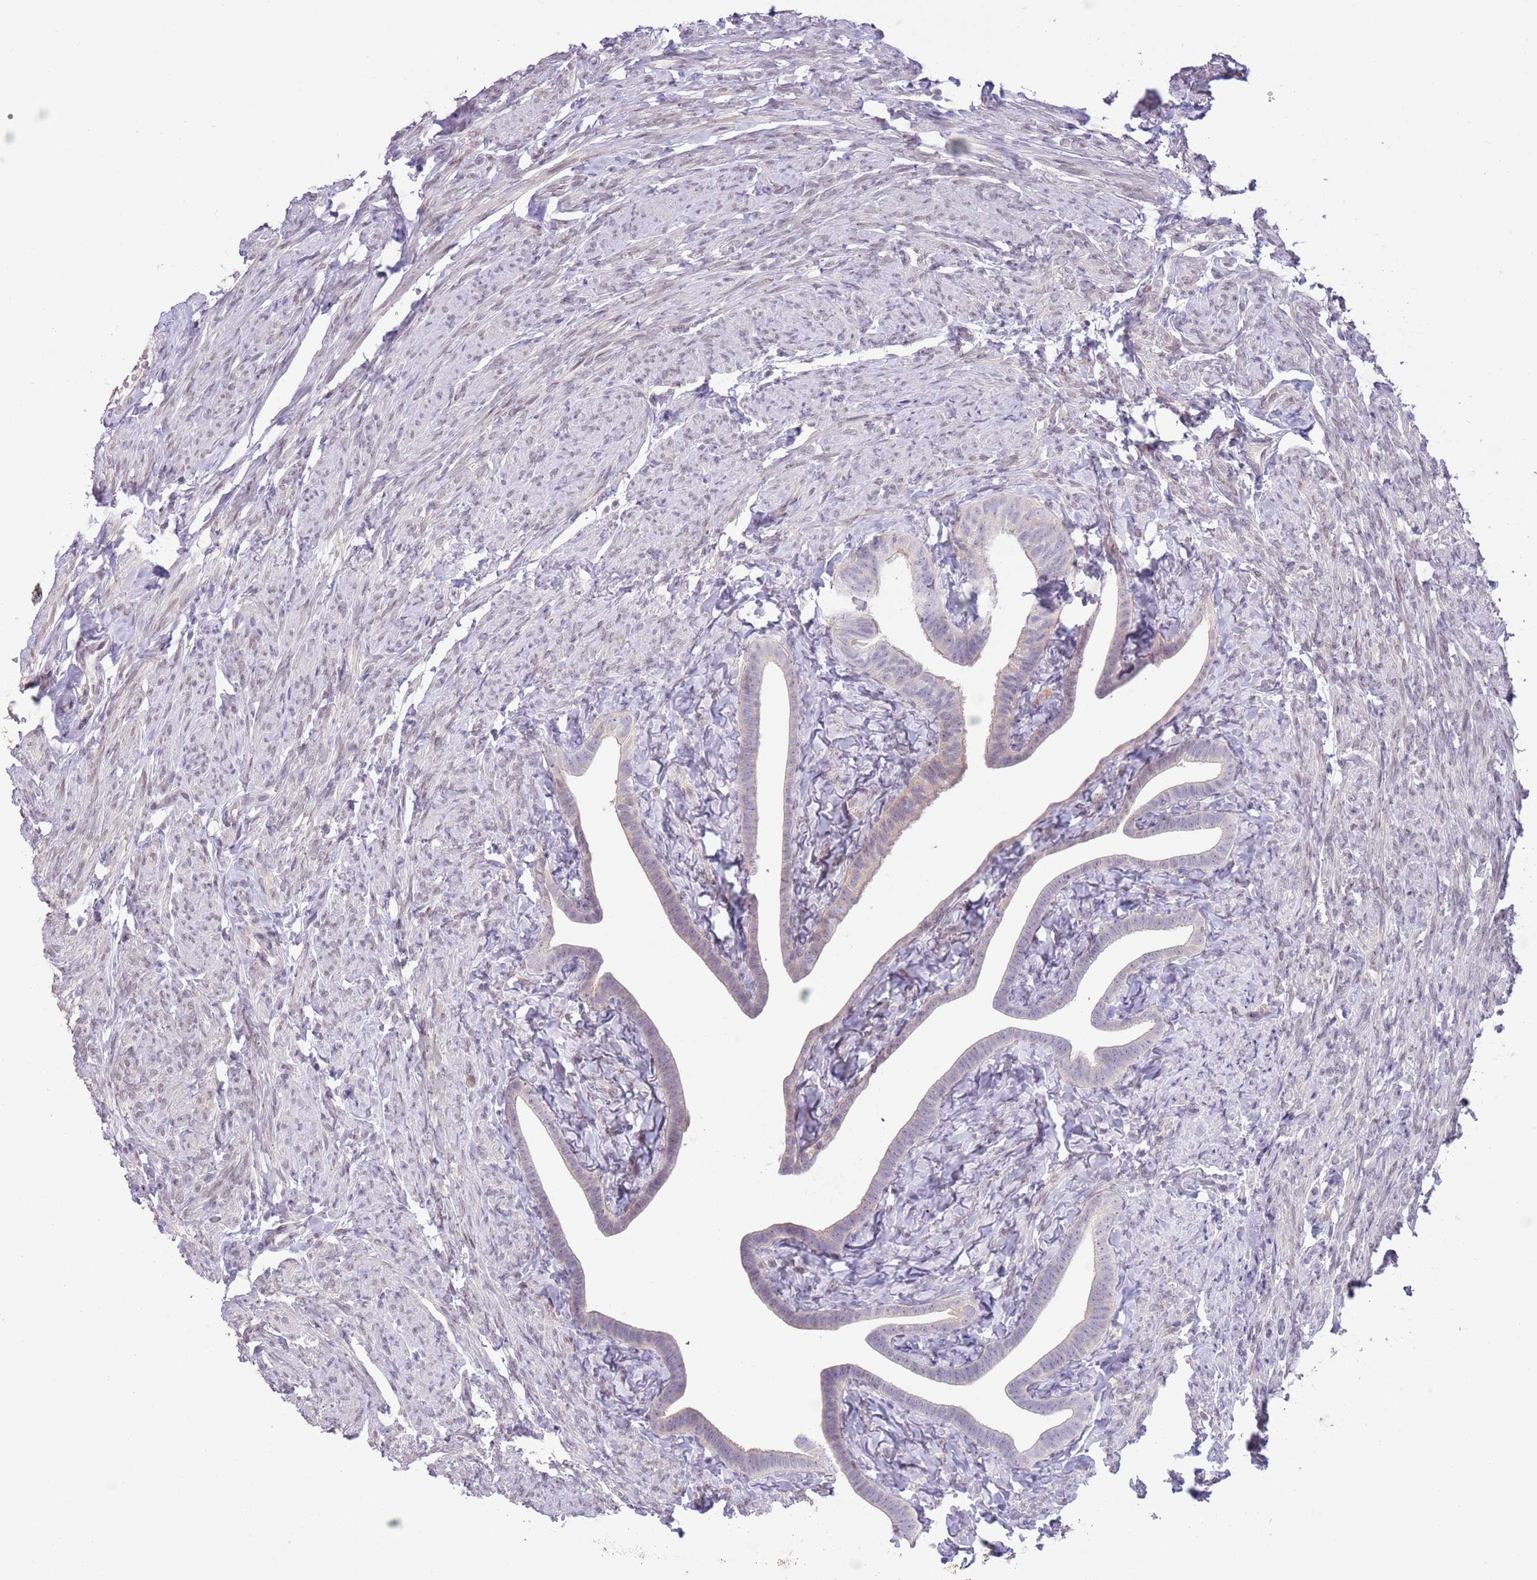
{"staining": {"intensity": "weak", "quantity": "<25%", "location": "cytoplasmic/membranous"}, "tissue": "fallopian tube", "cell_type": "Glandular cells", "image_type": "normal", "snomed": [{"axis": "morphology", "description": "Normal tissue, NOS"}, {"axis": "topography", "description": "Fallopian tube"}], "caption": "Fallopian tube was stained to show a protein in brown. There is no significant positivity in glandular cells. The staining is performed using DAB brown chromogen with nuclei counter-stained in using hematoxylin.", "gene": "CCND2", "patient": {"sex": "female", "age": 69}}